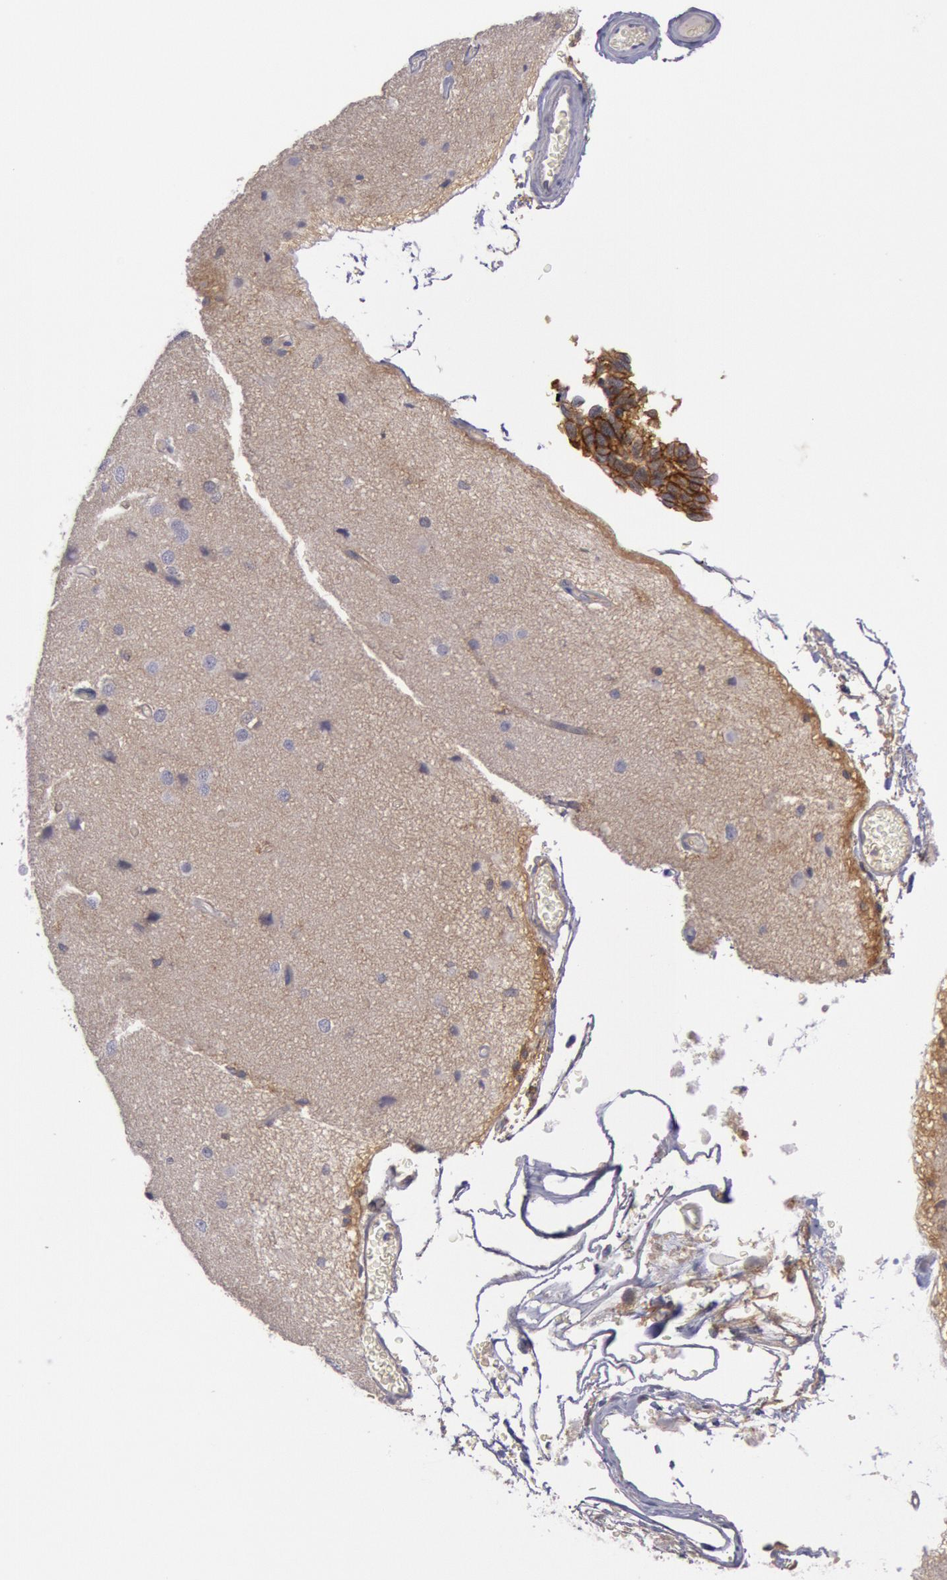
{"staining": {"intensity": "negative", "quantity": "none", "location": "none"}, "tissue": "cerebral cortex", "cell_type": "Endothelial cells", "image_type": "normal", "snomed": [{"axis": "morphology", "description": "Normal tissue, NOS"}, {"axis": "morphology", "description": "Glioma, malignant, High grade"}, {"axis": "topography", "description": "Cerebral cortex"}], "caption": "Endothelial cells are negative for protein expression in benign human cerebral cortex. Brightfield microscopy of IHC stained with DAB (brown) and hematoxylin (blue), captured at high magnification.", "gene": "STX4", "patient": {"sex": "male", "age": 77}}